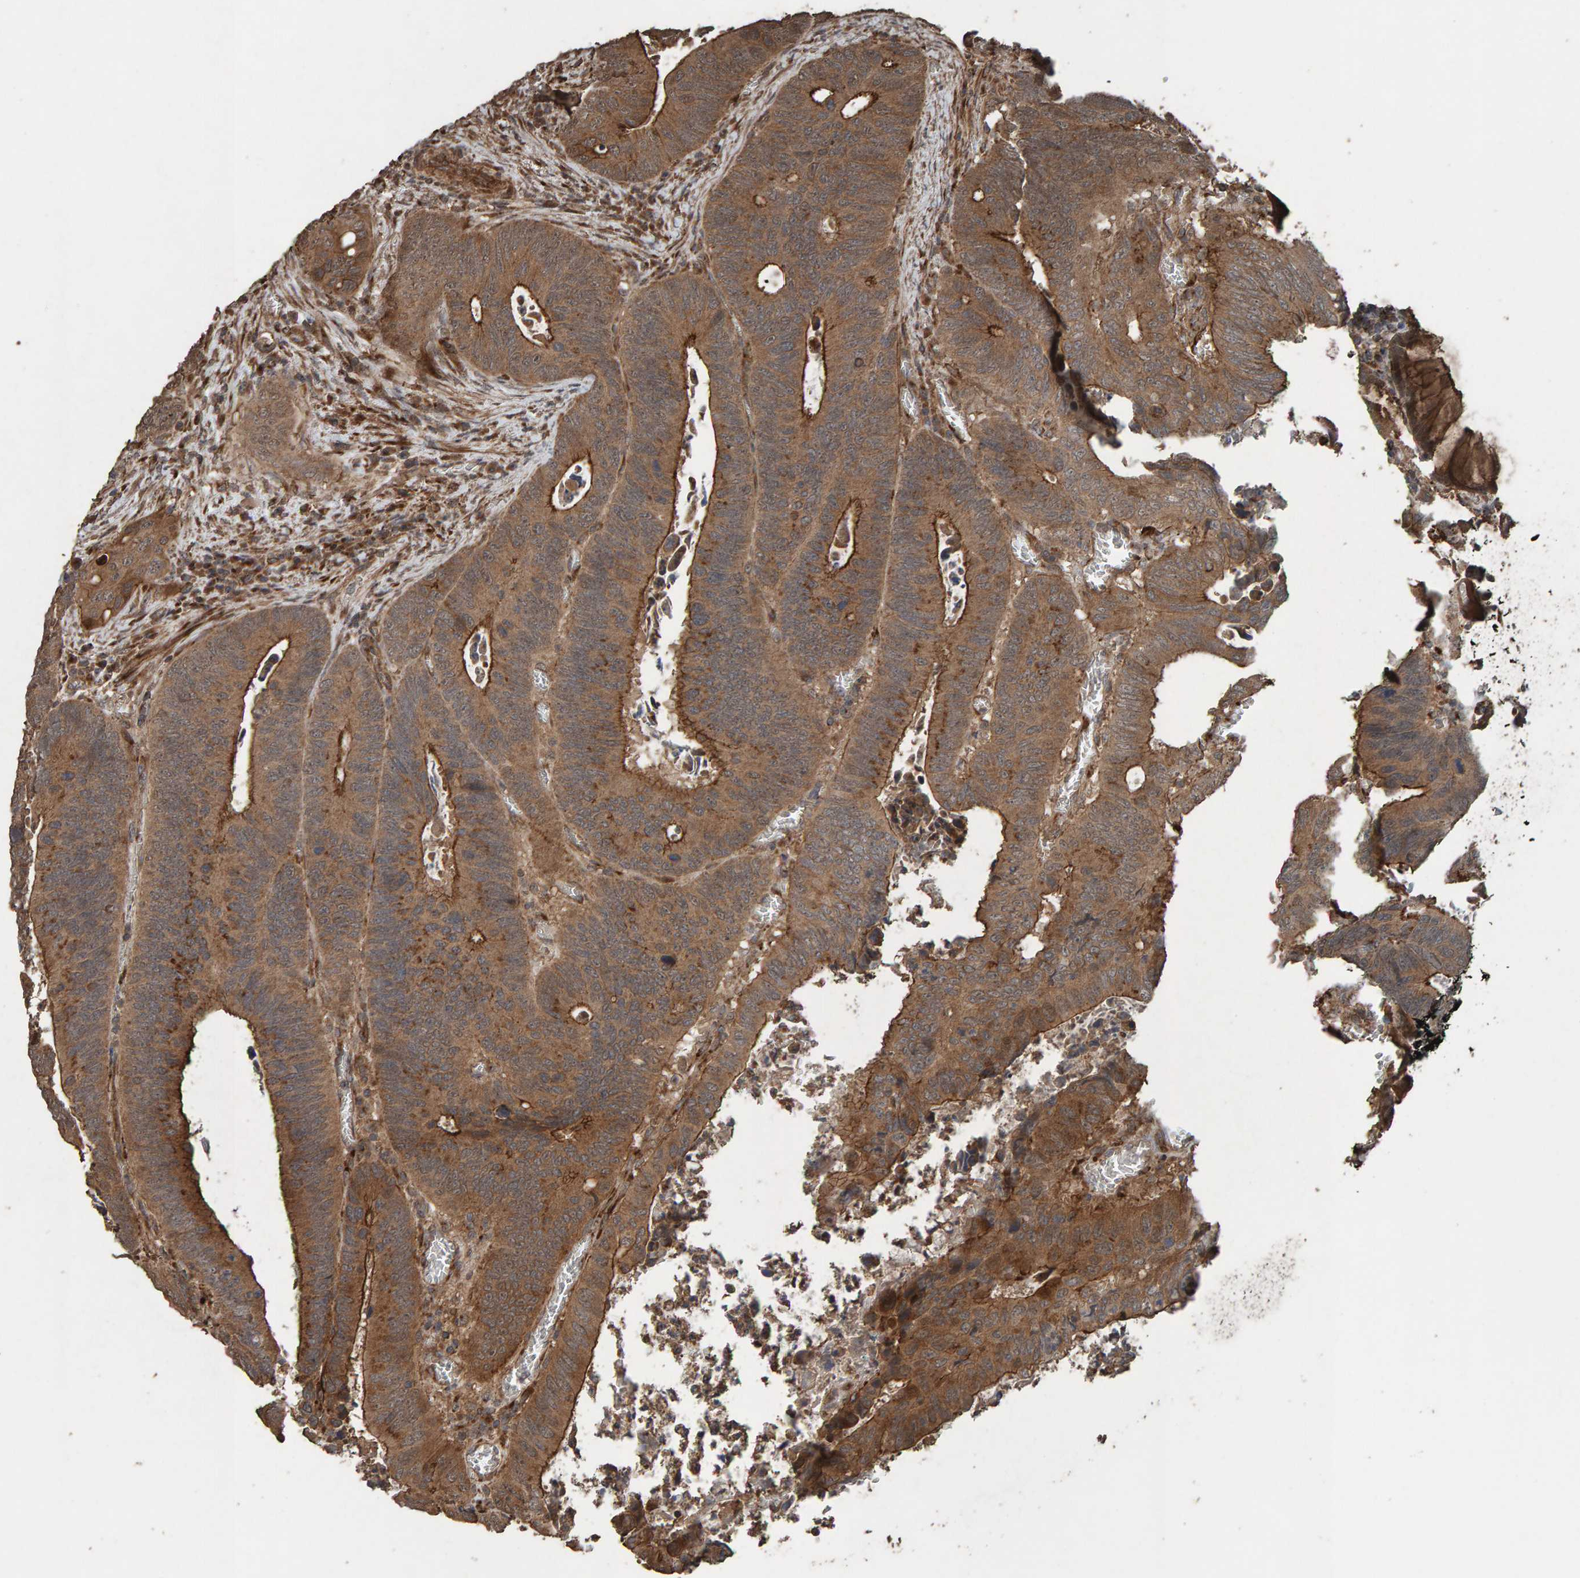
{"staining": {"intensity": "moderate", "quantity": ">75%", "location": "cytoplasmic/membranous"}, "tissue": "colorectal cancer", "cell_type": "Tumor cells", "image_type": "cancer", "snomed": [{"axis": "morphology", "description": "Inflammation, NOS"}, {"axis": "morphology", "description": "Adenocarcinoma, NOS"}, {"axis": "topography", "description": "Colon"}], "caption": "Immunohistochemical staining of adenocarcinoma (colorectal) demonstrates moderate cytoplasmic/membranous protein staining in about >75% of tumor cells. The staining is performed using DAB brown chromogen to label protein expression. The nuclei are counter-stained blue using hematoxylin.", "gene": "DUS1L", "patient": {"sex": "male", "age": 72}}